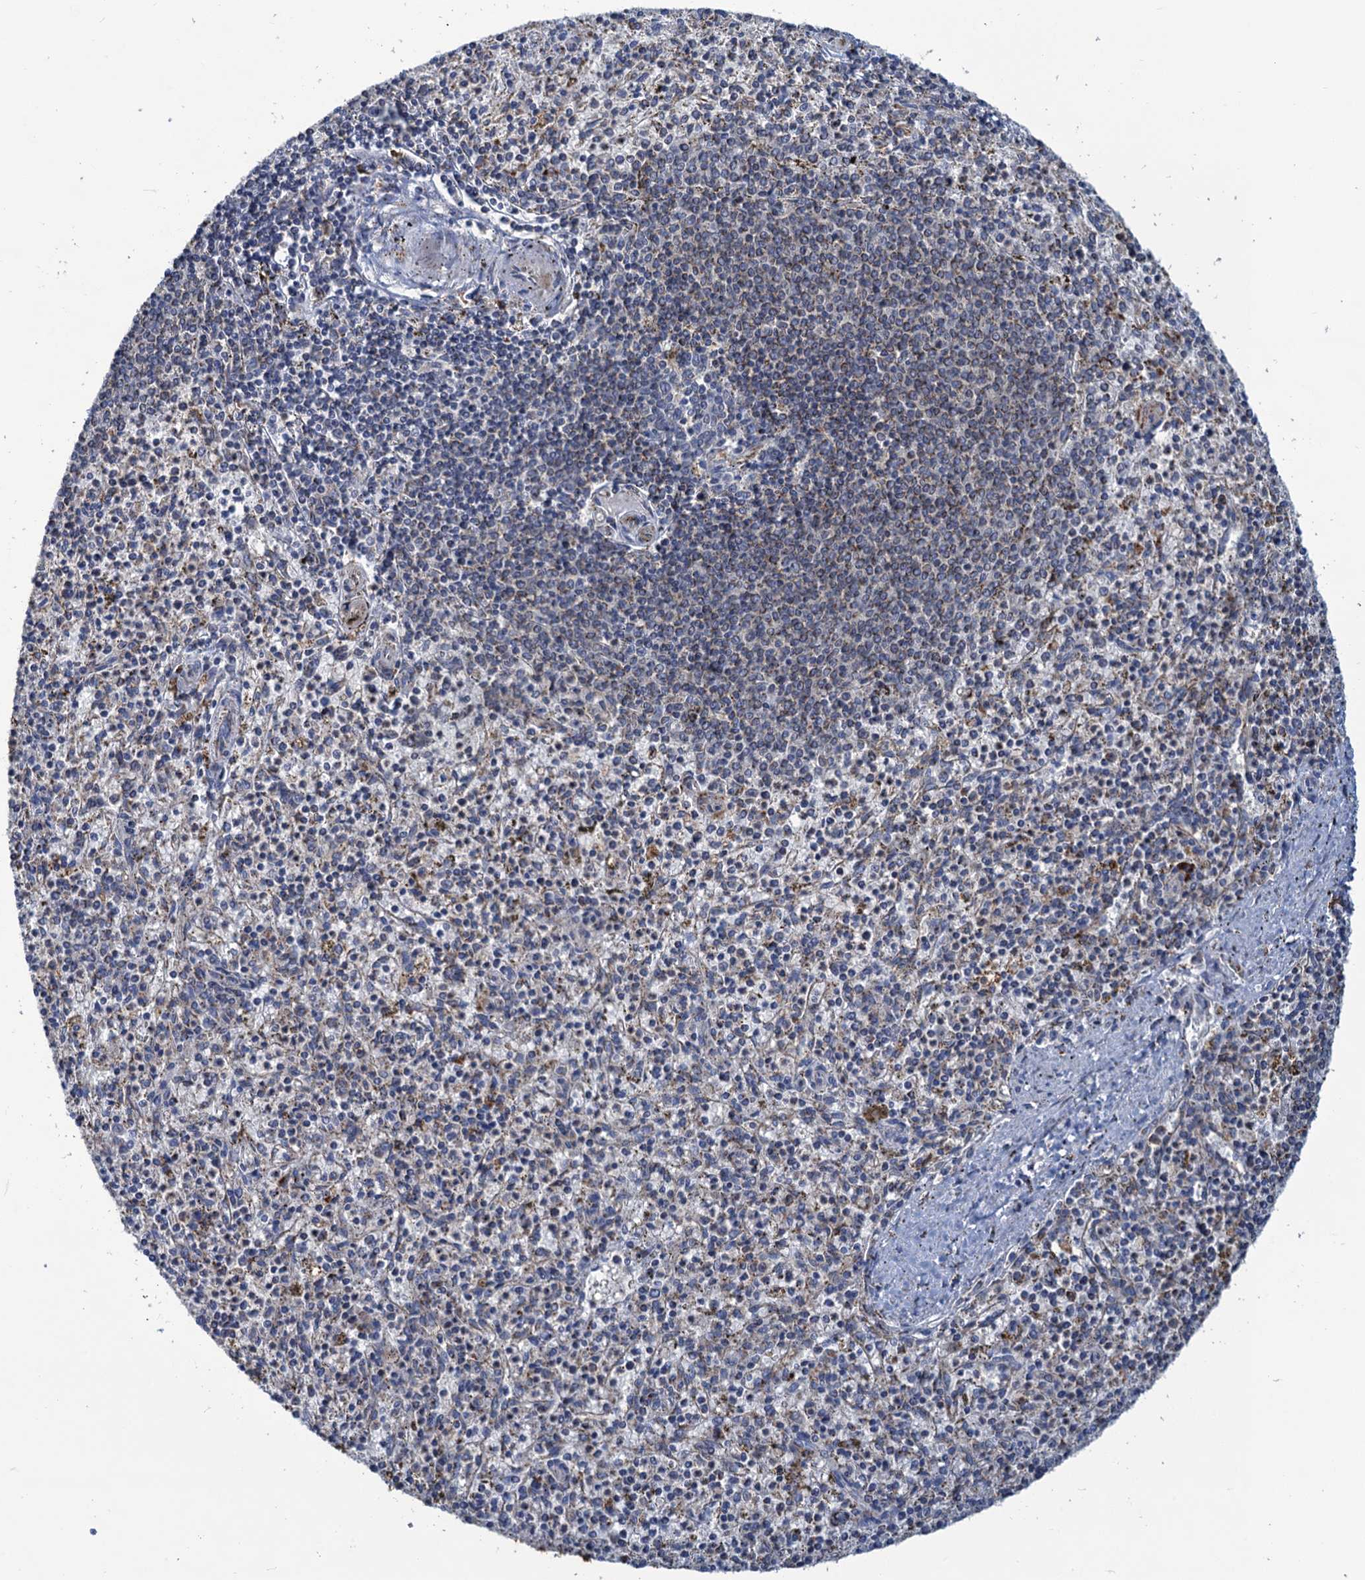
{"staining": {"intensity": "negative", "quantity": "none", "location": "none"}, "tissue": "spleen", "cell_type": "Cells in red pulp", "image_type": "normal", "snomed": [{"axis": "morphology", "description": "Normal tissue, NOS"}, {"axis": "topography", "description": "Spleen"}], "caption": "An IHC photomicrograph of normal spleen is shown. There is no staining in cells in red pulp of spleen.", "gene": "ANKS3", "patient": {"sex": "male", "age": 72}}